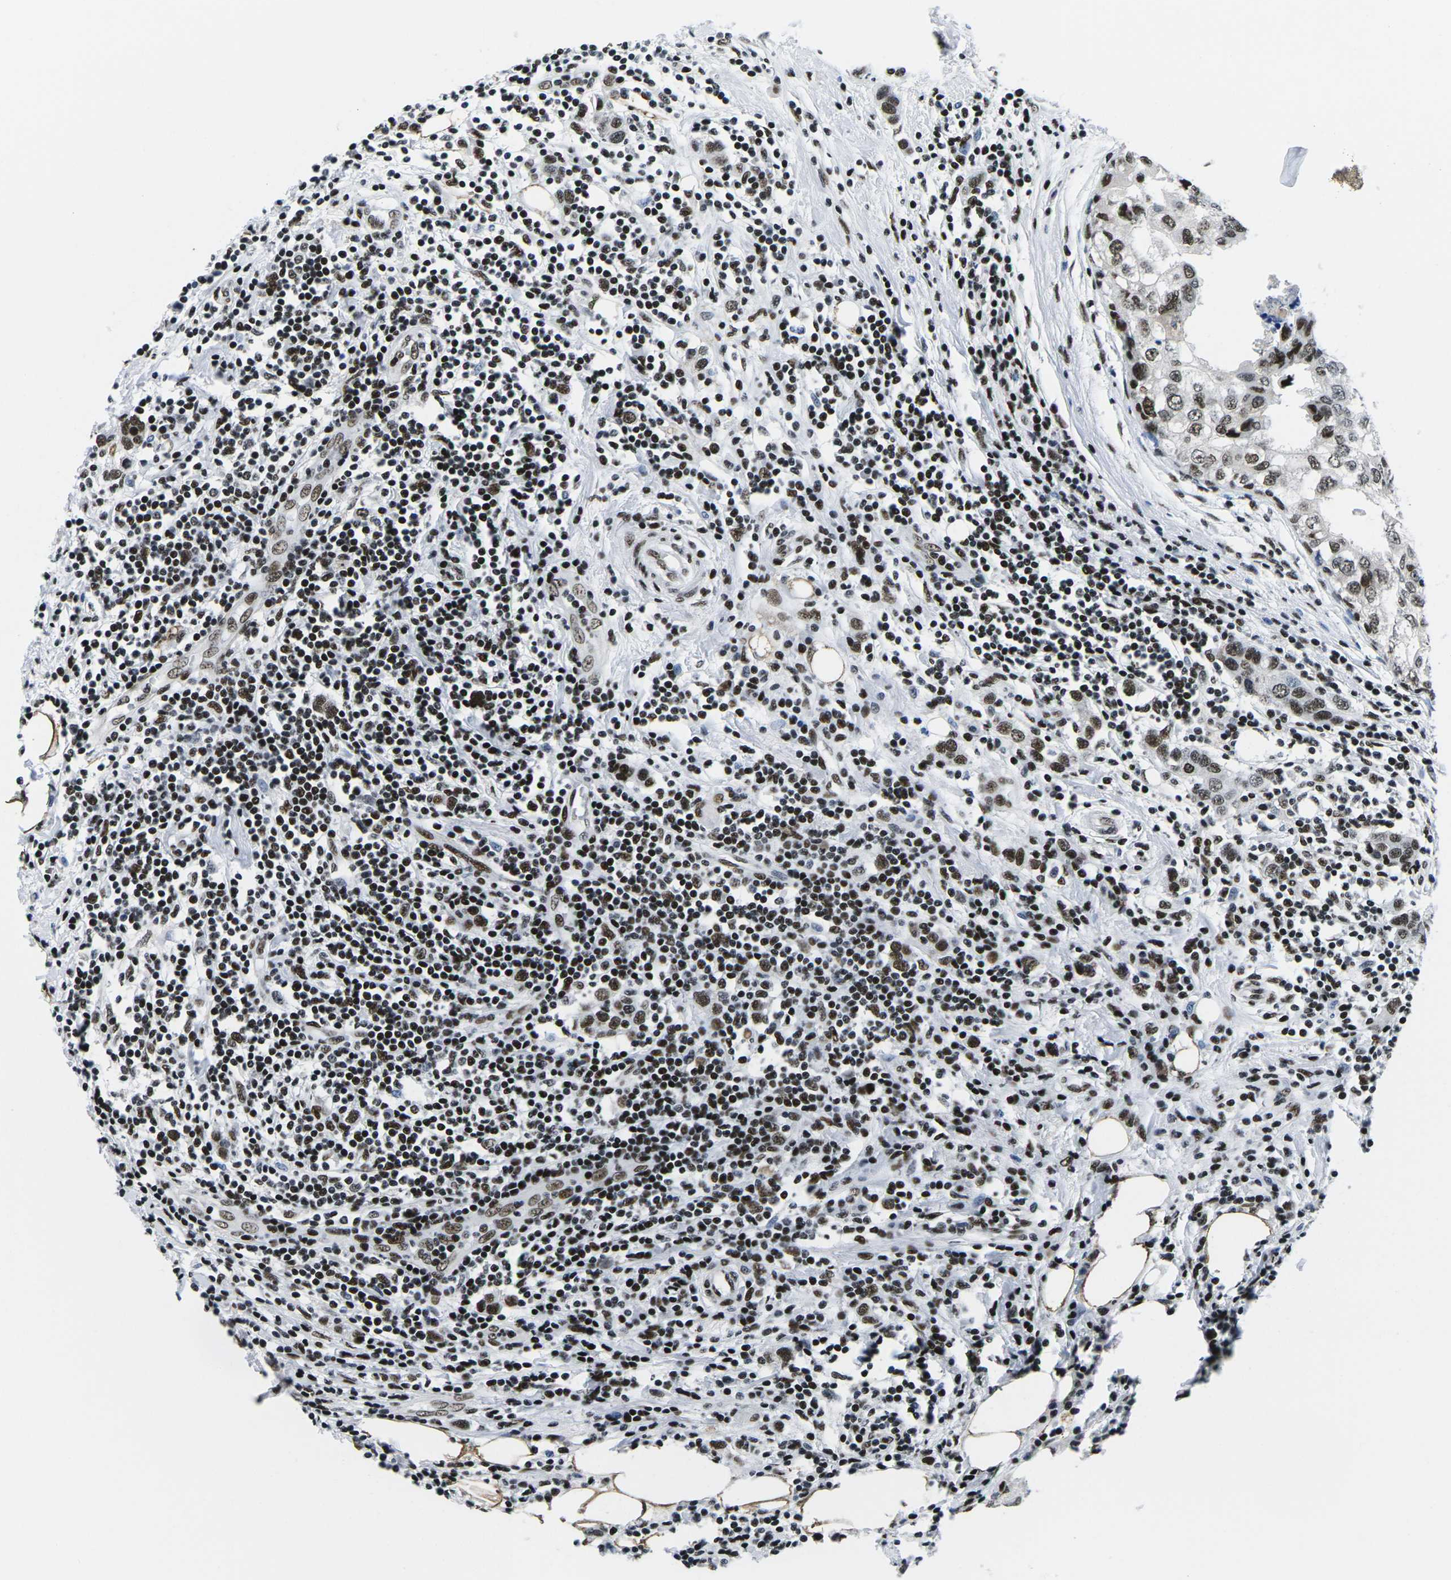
{"staining": {"intensity": "moderate", "quantity": ">75%", "location": "nuclear"}, "tissue": "breast cancer", "cell_type": "Tumor cells", "image_type": "cancer", "snomed": [{"axis": "morphology", "description": "Duct carcinoma"}, {"axis": "topography", "description": "Breast"}], "caption": "Human intraductal carcinoma (breast) stained with a protein marker exhibits moderate staining in tumor cells.", "gene": "ATF1", "patient": {"sex": "female", "age": 50}}